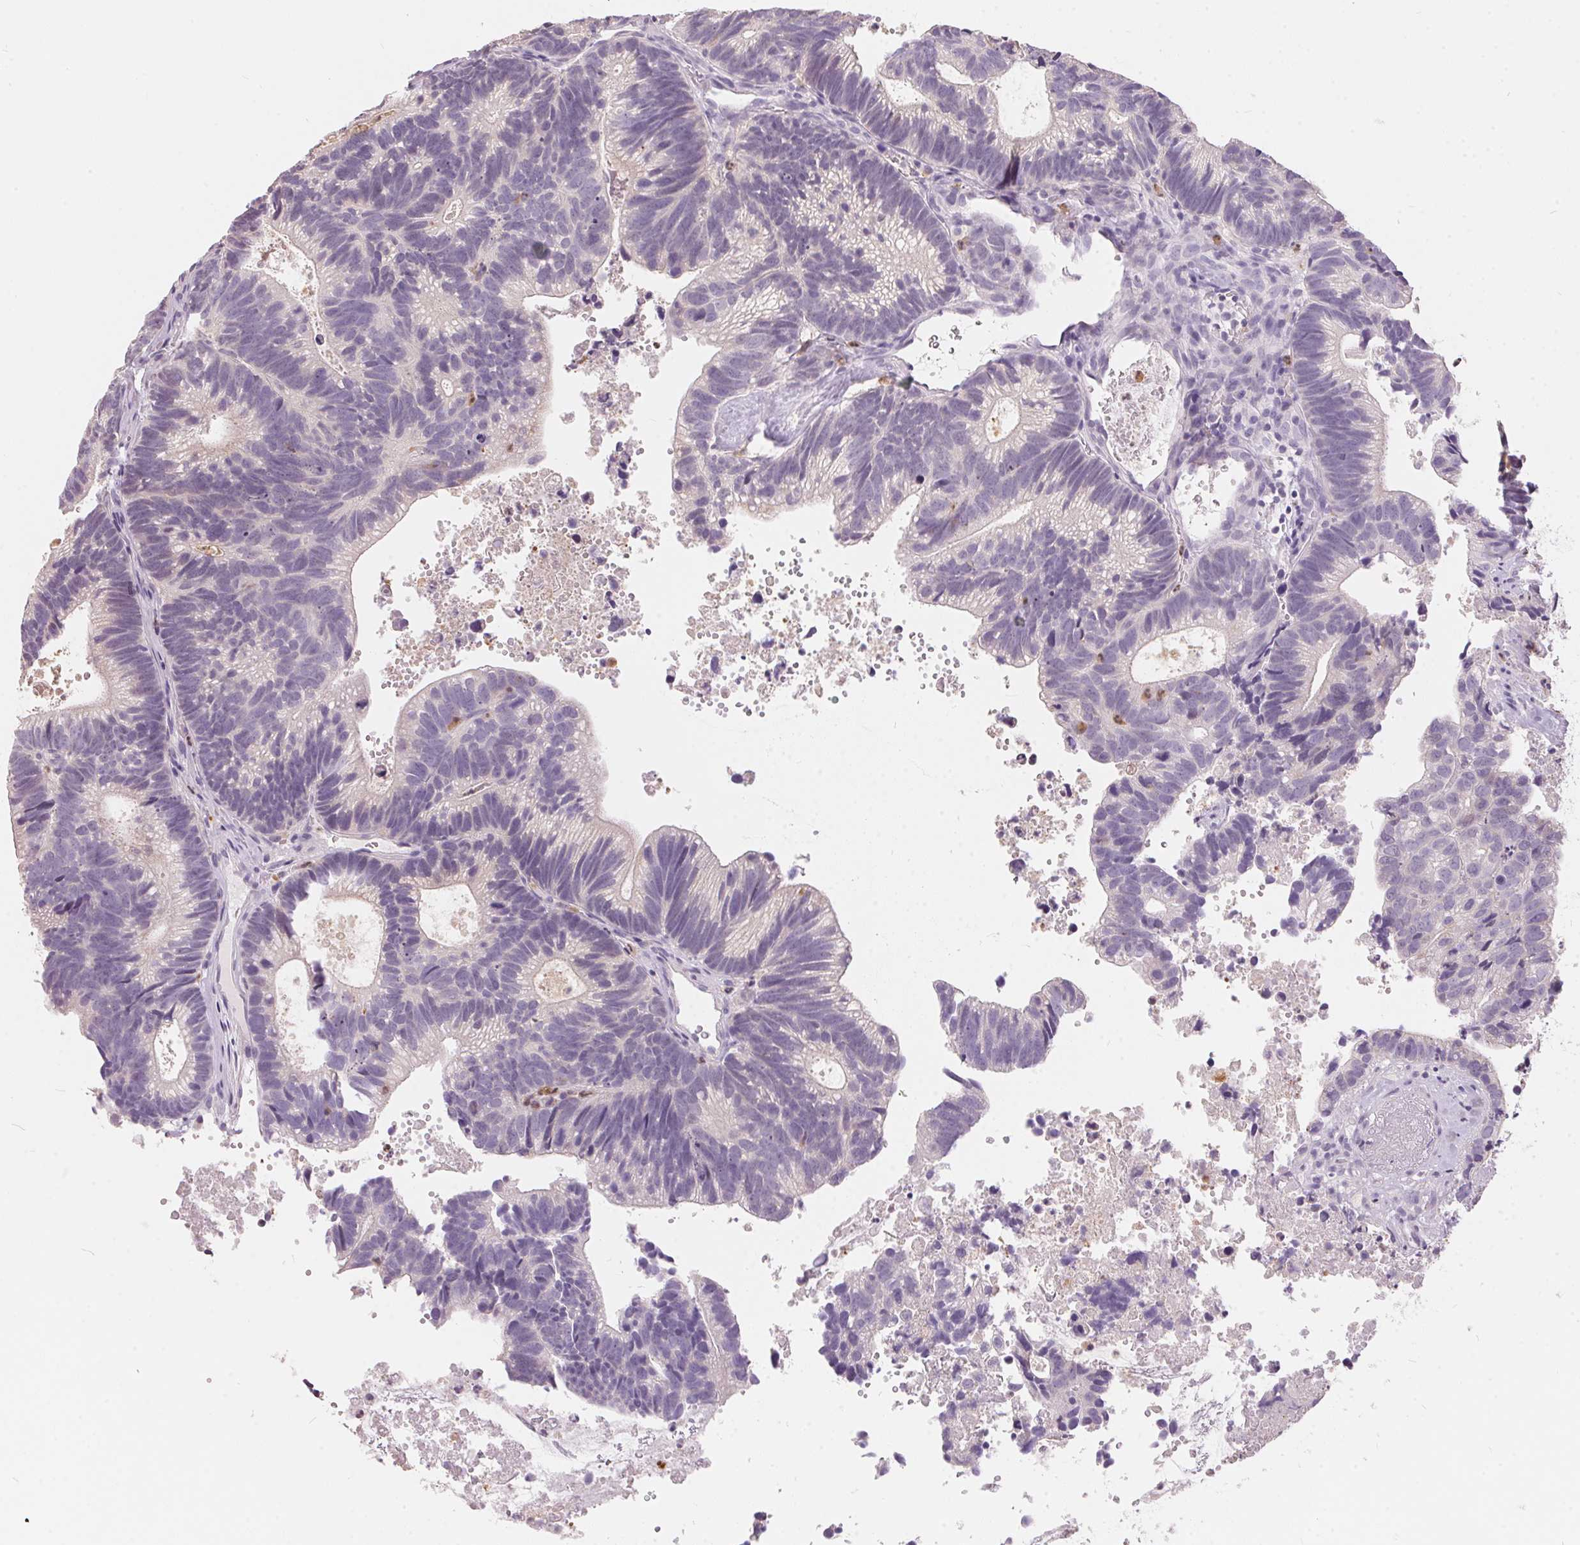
{"staining": {"intensity": "negative", "quantity": "none", "location": "none"}, "tissue": "head and neck cancer", "cell_type": "Tumor cells", "image_type": "cancer", "snomed": [{"axis": "morphology", "description": "Adenocarcinoma, NOS"}, {"axis": "topography", "description": "Head-Neck"}], "caption": "There is no significant positivity in tumor cells of head and neck cancer.", "gene": "SERPINB1", "patient": {"sex": "male", "age": 62}}